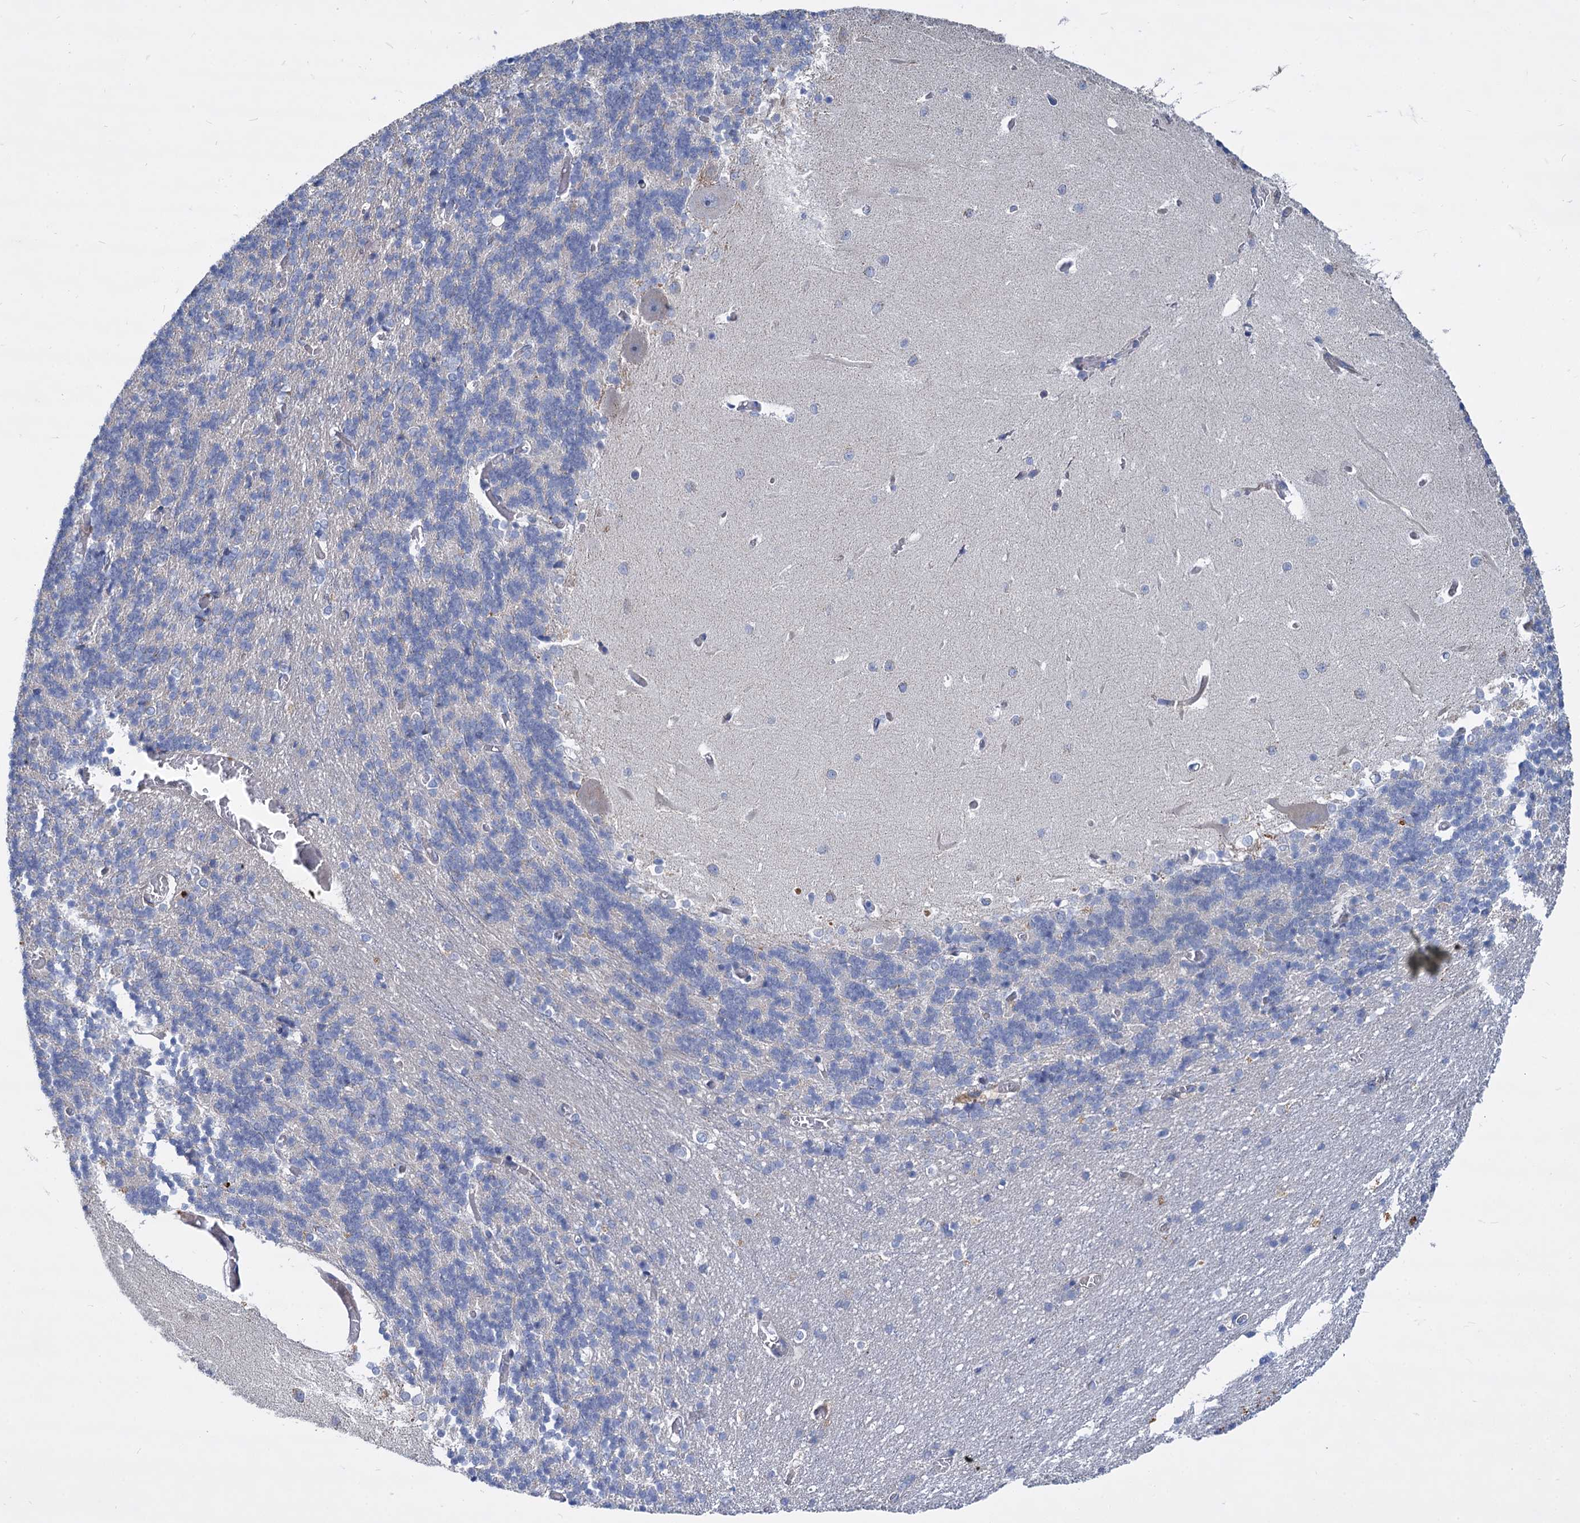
{"staining": {"intensity": "negative", "quantity": "none", "location": "none"}, "tissue": "cerebellum", "cell_type": "Cells in granular layer", "image_type": "normal", "snomed": [{"axis": "morphology", "description": "Normal tissue, NOS"}, {"axis": "topography", "description": "Cerebellum"}], "caption": "Cells in granular layer are negative for brown protein staining in benign cerebellum. Brightfield microscopy of IHC stained with DAB (3,3'-diaminobenzidine) (brown) and hematoxylin (blue), captured at high magnification.", "gene": "TRIM77", "patient": {"sex": "male", "age": 37}}